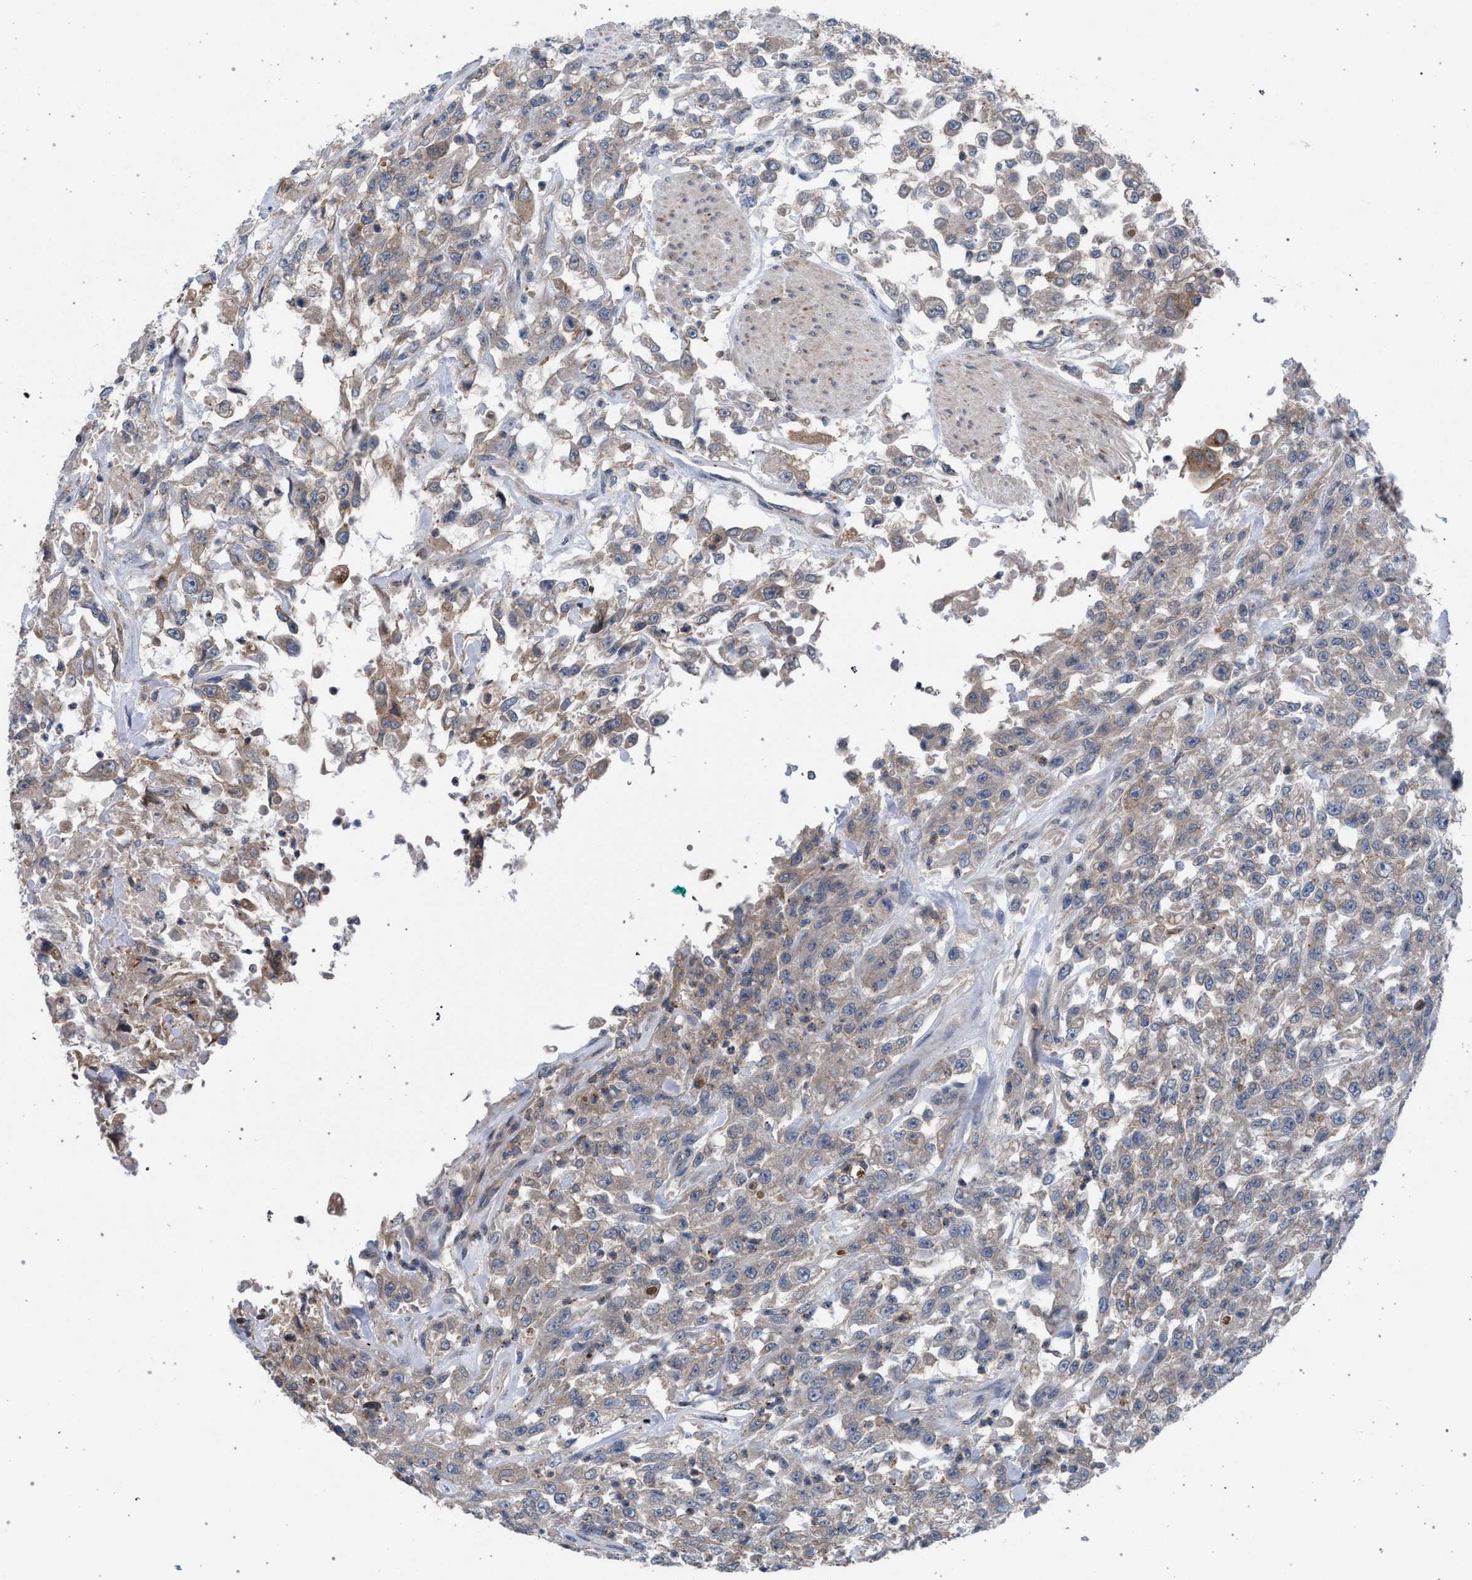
{"staining": {"intensity": "weak", "quantity": "25%-75%", "location": "cytoplasmic/membranous"}, "tissue": "urothelial cancer", "cell_type": "Tumor cells", "image_type": "cancer", "snomed": [{"axis": "morphology", "description": "Urothelial carcinoma, High grade"}, {"axis": "topography", "description": "Urinary bladder"}], "caption": "A high-resolution micrograph shows IHC staining of urothelial cancer, which demonstrates weak cytoplasmic/membranous expression in approximately 25%-75% of tumor cells. (brown staining indicates protein expression, while blue staining denotes nuclei).", "gene": "ARPC5L", "patient": {"sex": "male", "age": 46}}